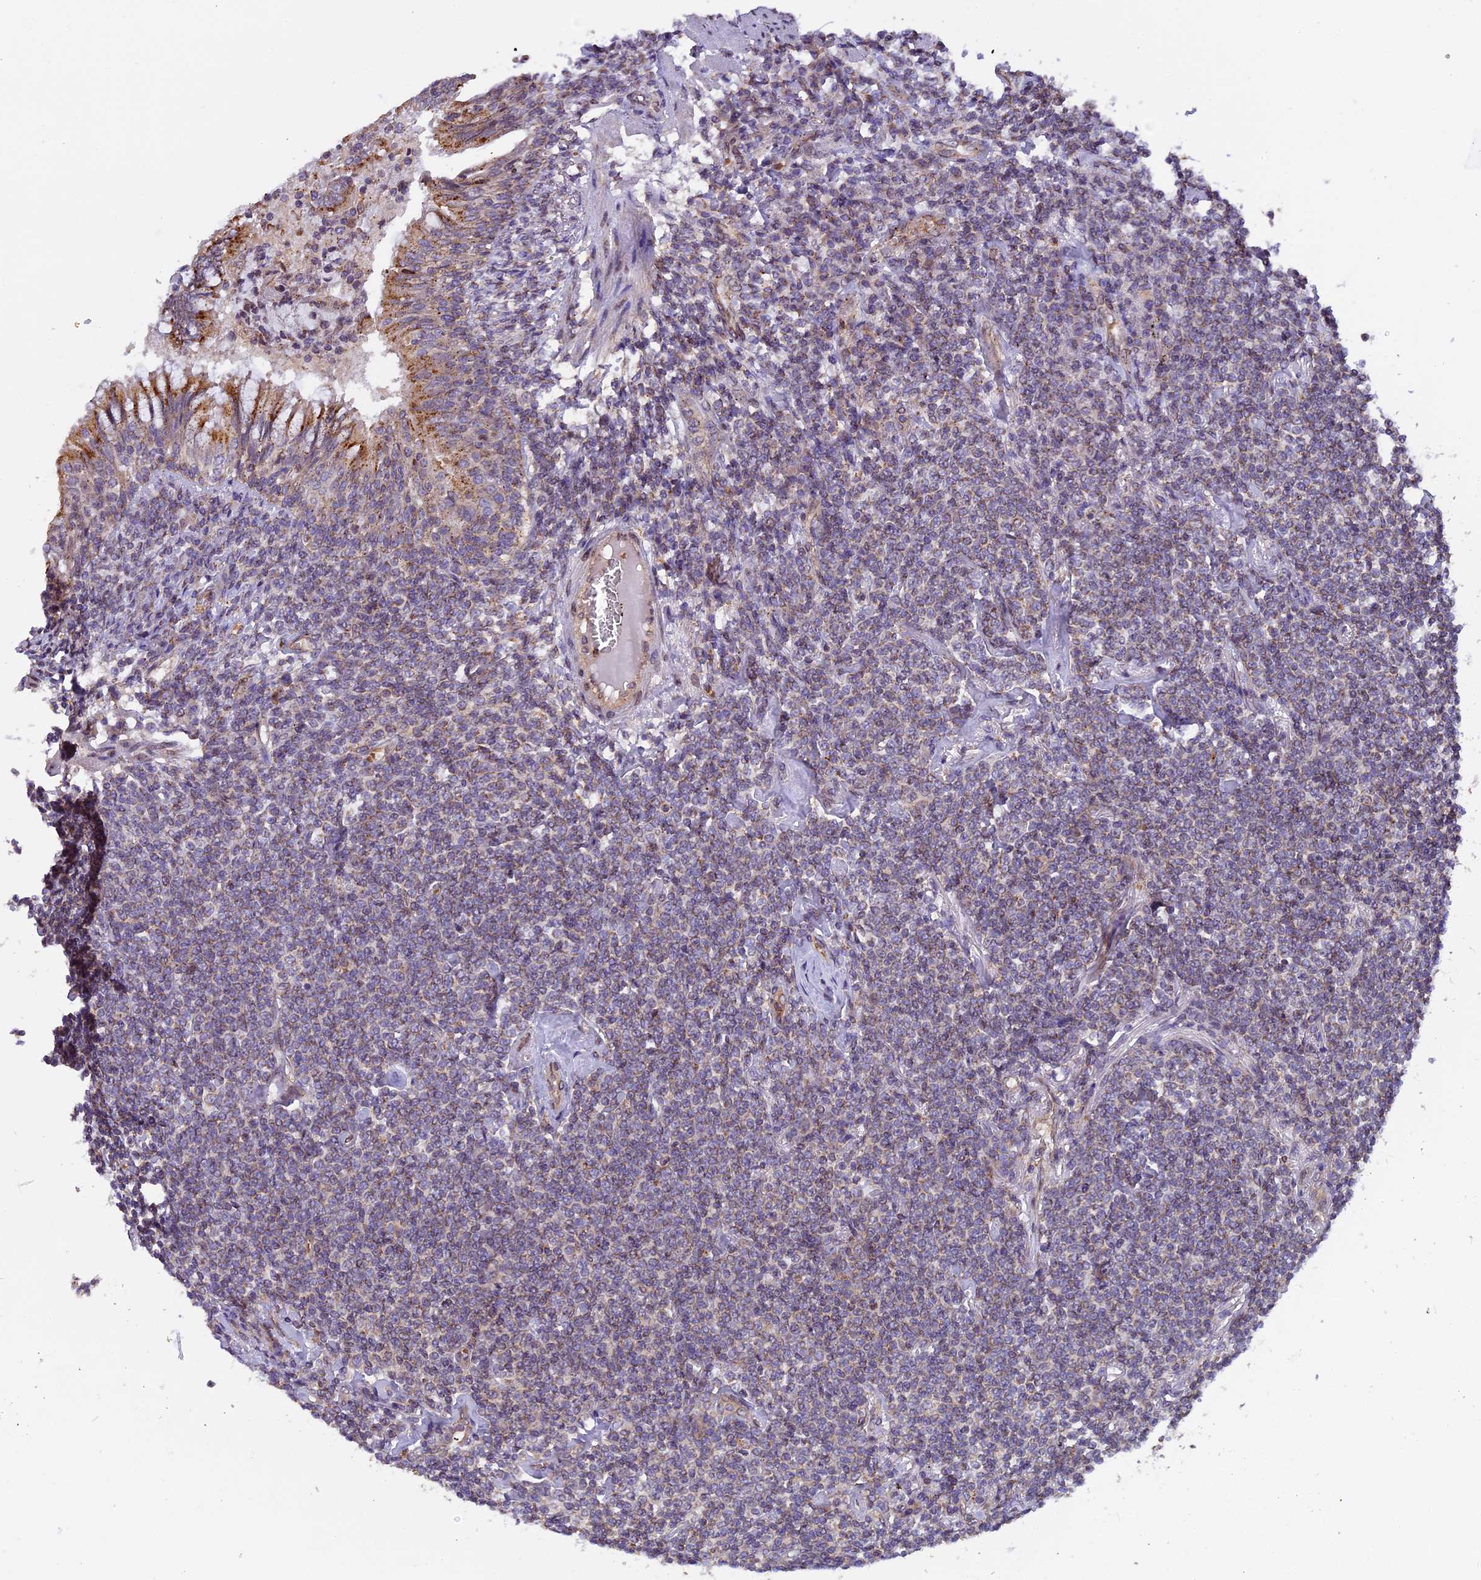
{"staining": {"intensity": "weak", "quantity": ">75%", "location": "cytoplasmic/membranous"}, "tissue": "lymphoma", "cell_type": "Tumor cells", "image_type": "cancer", "snomed": [{"axis": "morphology", "description": "Malignant lymphoma, non-Hodgkin's type, Low grade"}, {"axis": "topography", "description": "Lung"}], "caption": "About >75% of tumor cells in low-grade malignant lymphoma, non-Hodgkin's type show weak cytoplasmic/membranous protein positivity as visualized by brown immunohistochemical staining.", "gene": "CHMP2A", "patient": {"sex": "female", "age": 71}}